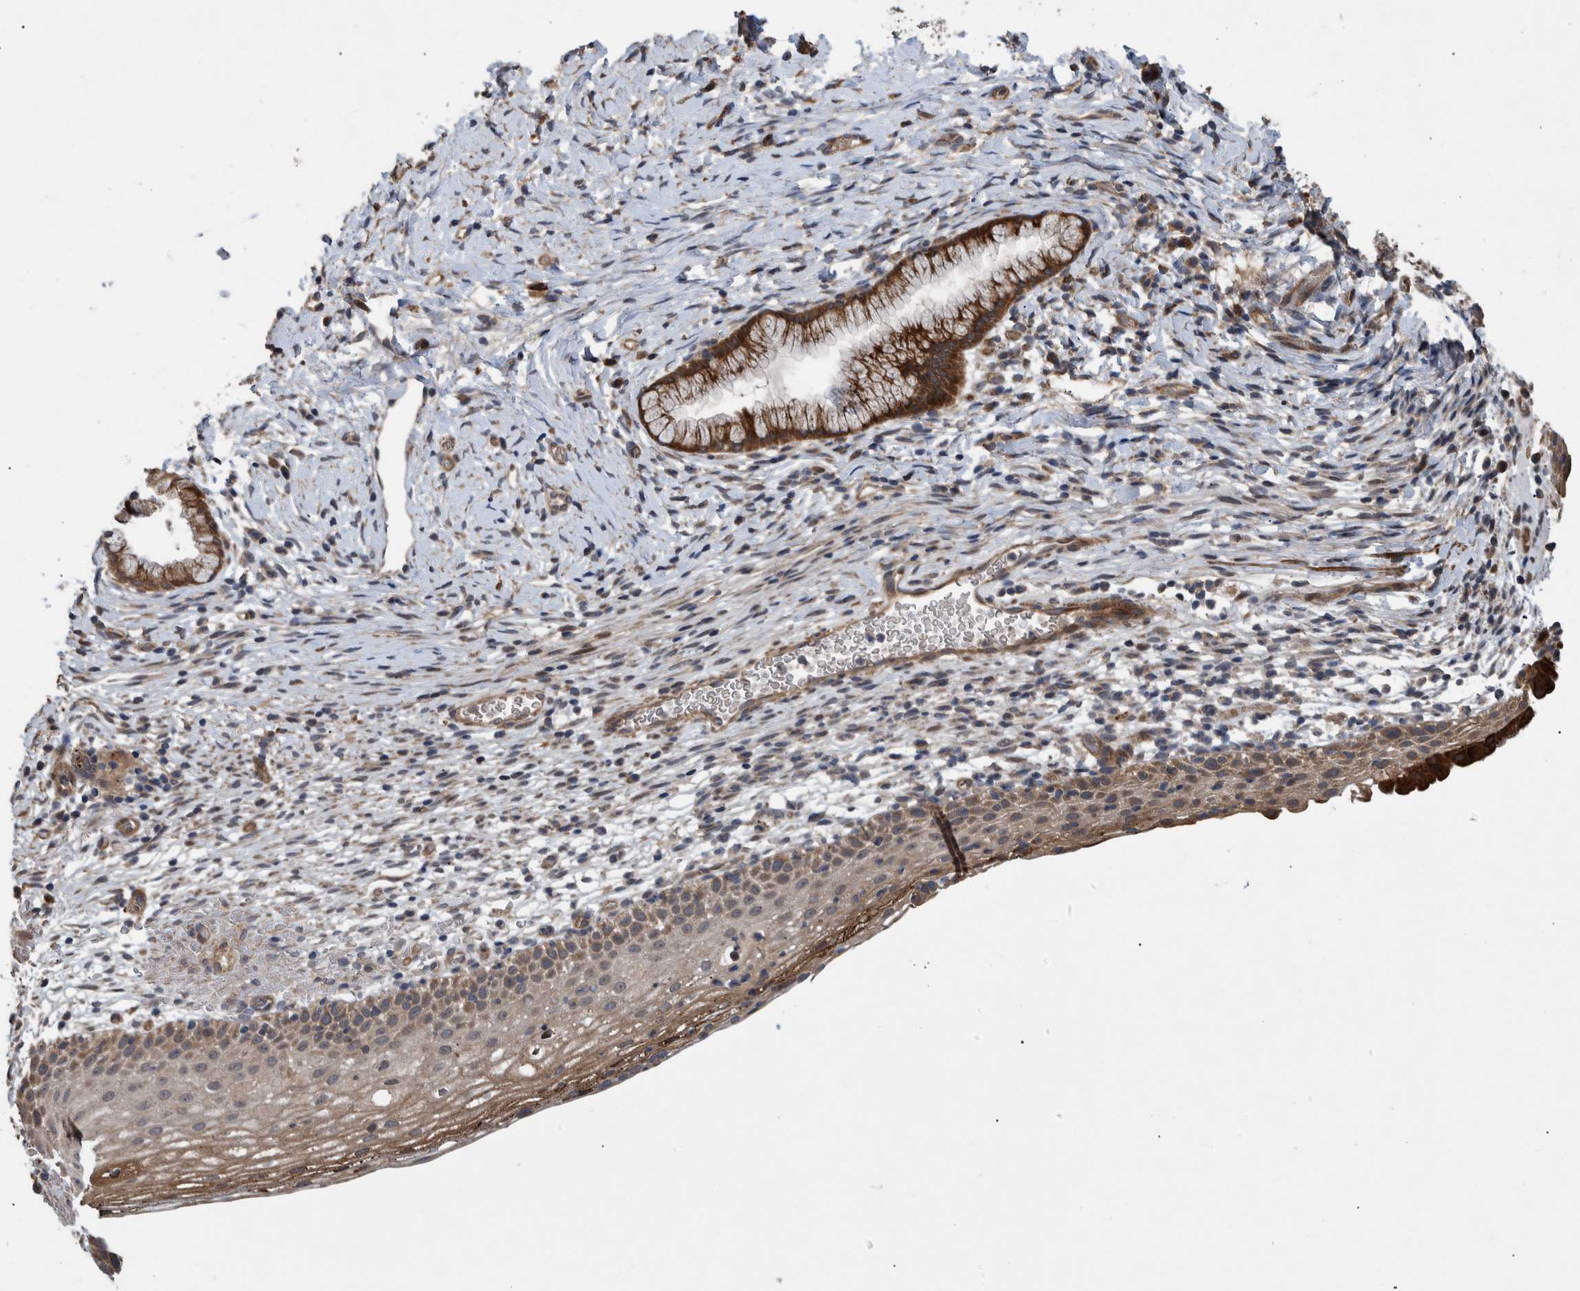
{"staining": {"intensity": "moderate", "quantity": ">75%", "location": "cytoplasmic/membranous"}, "tissue": "cervix", "cell_type": "Glandular cells", "image_type": "normal", "snomed": [{"axis": "morphology", "description": "Normal tissue, NOS"}, {"axis": "topography", "description": "Cervix"}], "caption": "This micrograph reveals immunohistochemistry staining of benign cervix, with medium moderate cytoplasmic/membranous expression in approximately >75% of glandular cells.", "gene": "B3GNTL1", "patient": {"sex": "female", "age": 72}}